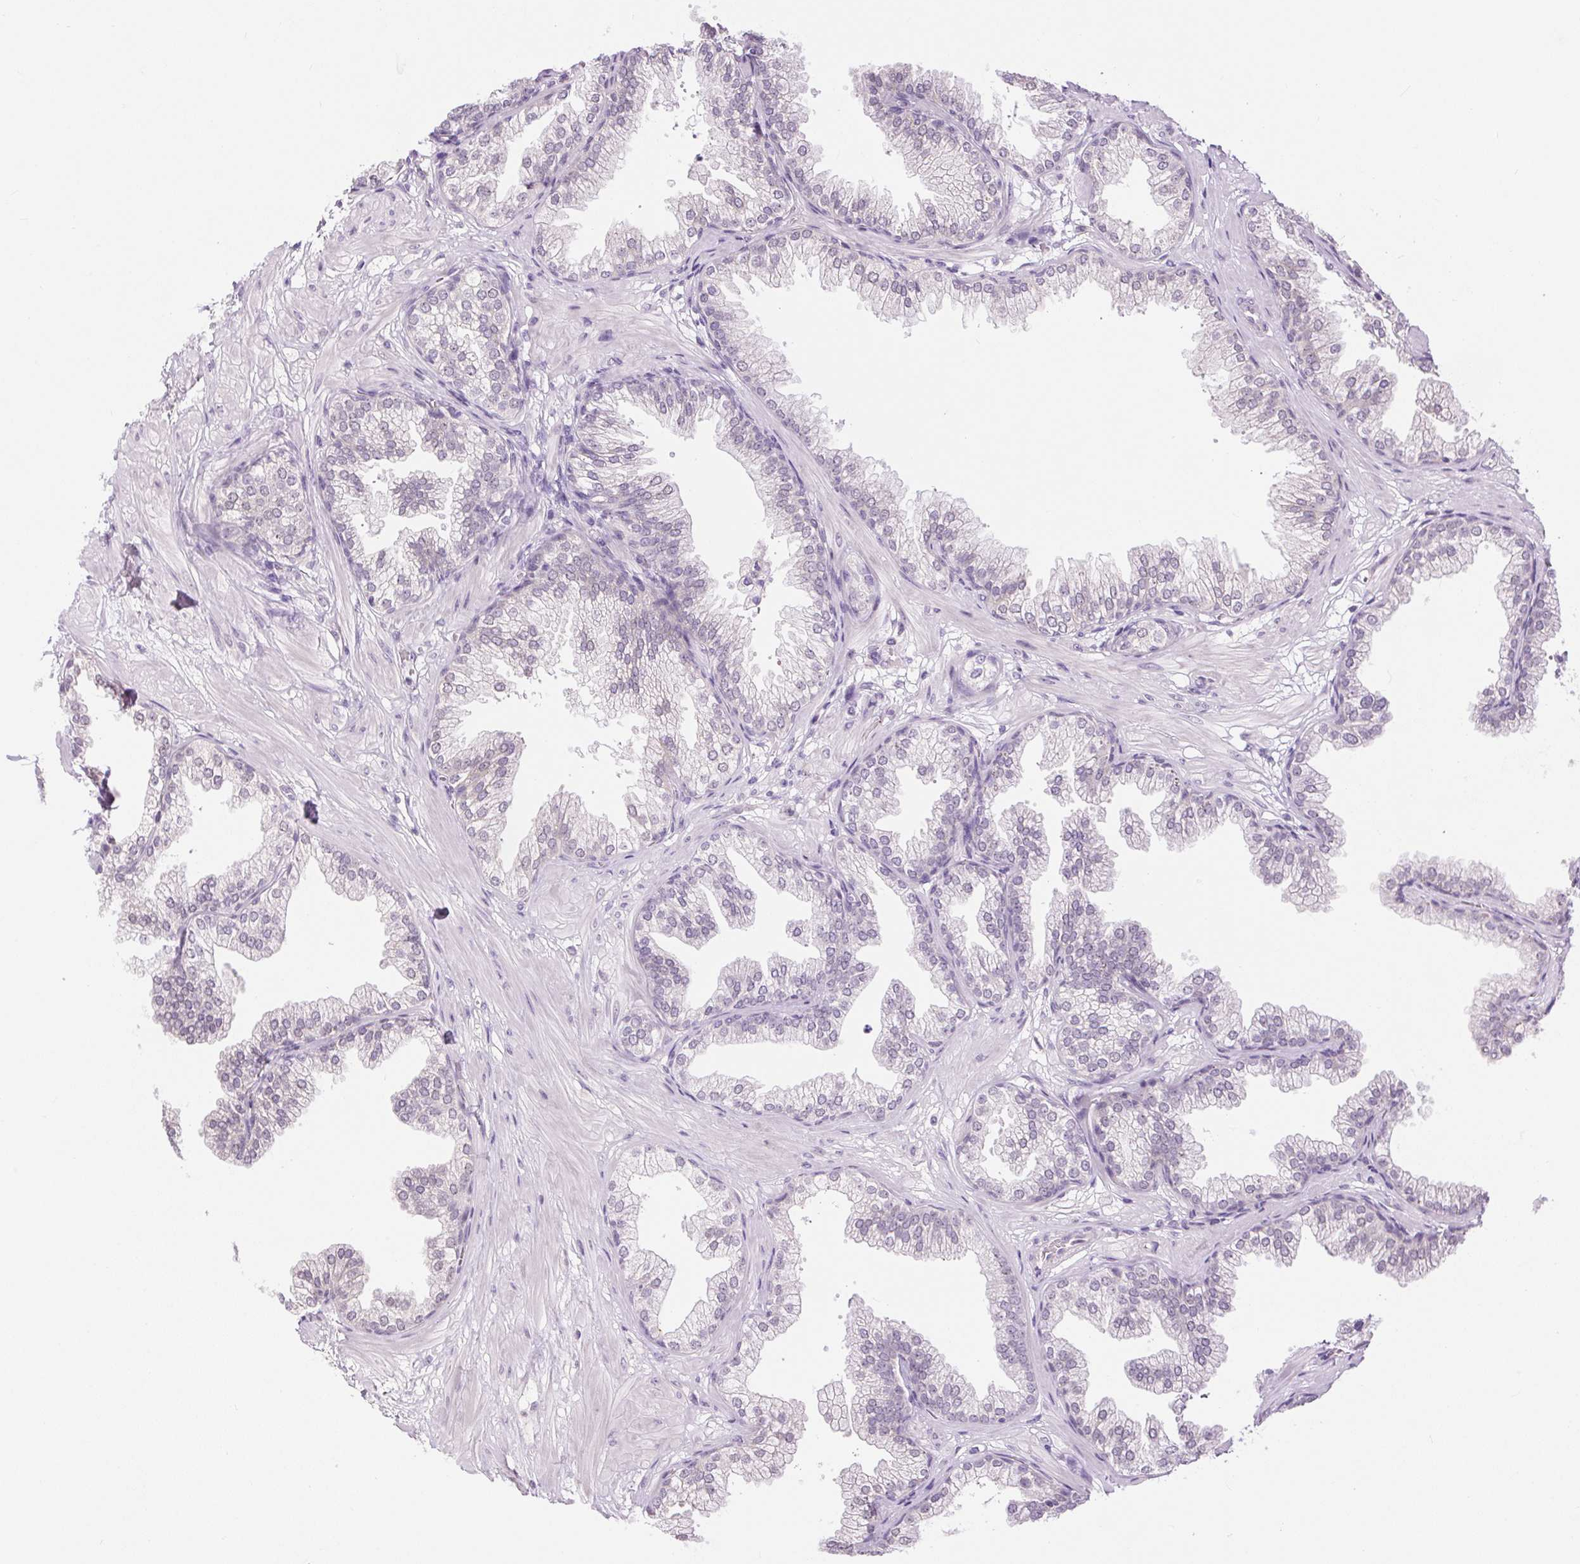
{"staining": {"intensity": "weak", "quantity": "25%-75%", "location": "nuclear"}, "tissue": "prostate", "cell_type": "Glandular cells", "image_type": "normal", "snomed": [{"axis": "morphology", "description": "Normal tissue, NOS"}, {"axis": "topography", "description": "Prostate"}], "caption": "A high-resolution micrograph shows immunohistochemistry staining of benign prostate, which exhibits weak nuclear expression in approximately 25%-75% of glandular cells.", "gene": "RACGAP1", "patient": {"sex": "male", "age": 37}}